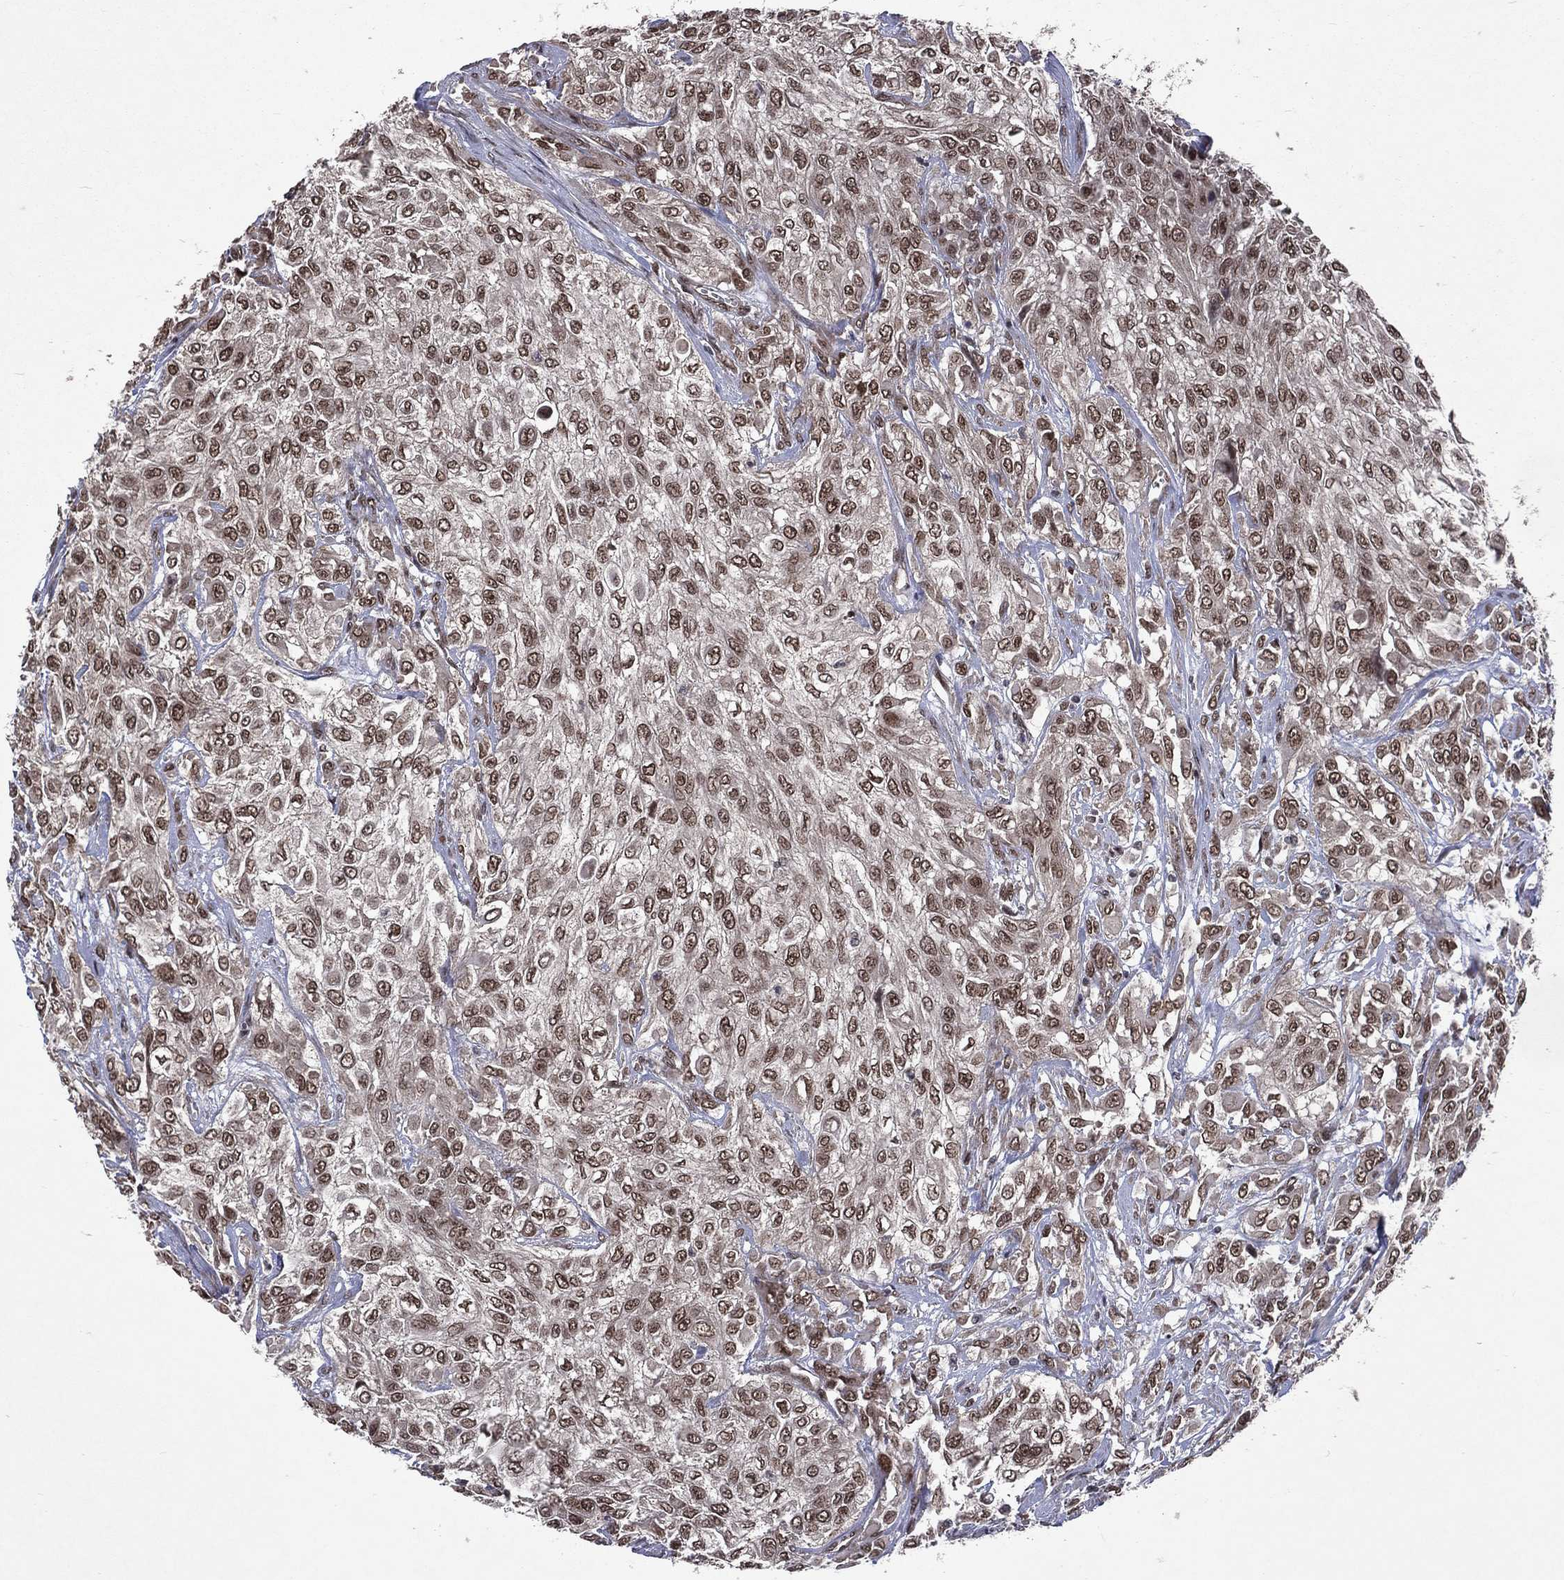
{"staining": {"intensity": "moderate", "quantity": ">75%", "location": "nuclear"}, "tissue": "urothelial cancer", "cell_type": "Tumor cells", "image_type": "cancer", "snomed": [{"axis": "morphology", "description": "Urothelial carcinoma, High grade"}, {"axis": "topography", "description": "Urinary bladder"}], "caption": "High-grade urothelial carcinoma stained for a protein demonstrates moderate nuclear positivity in tumor cells.", "gene": "DMAP1", "patient": {"sex": "male", "age": 57}}